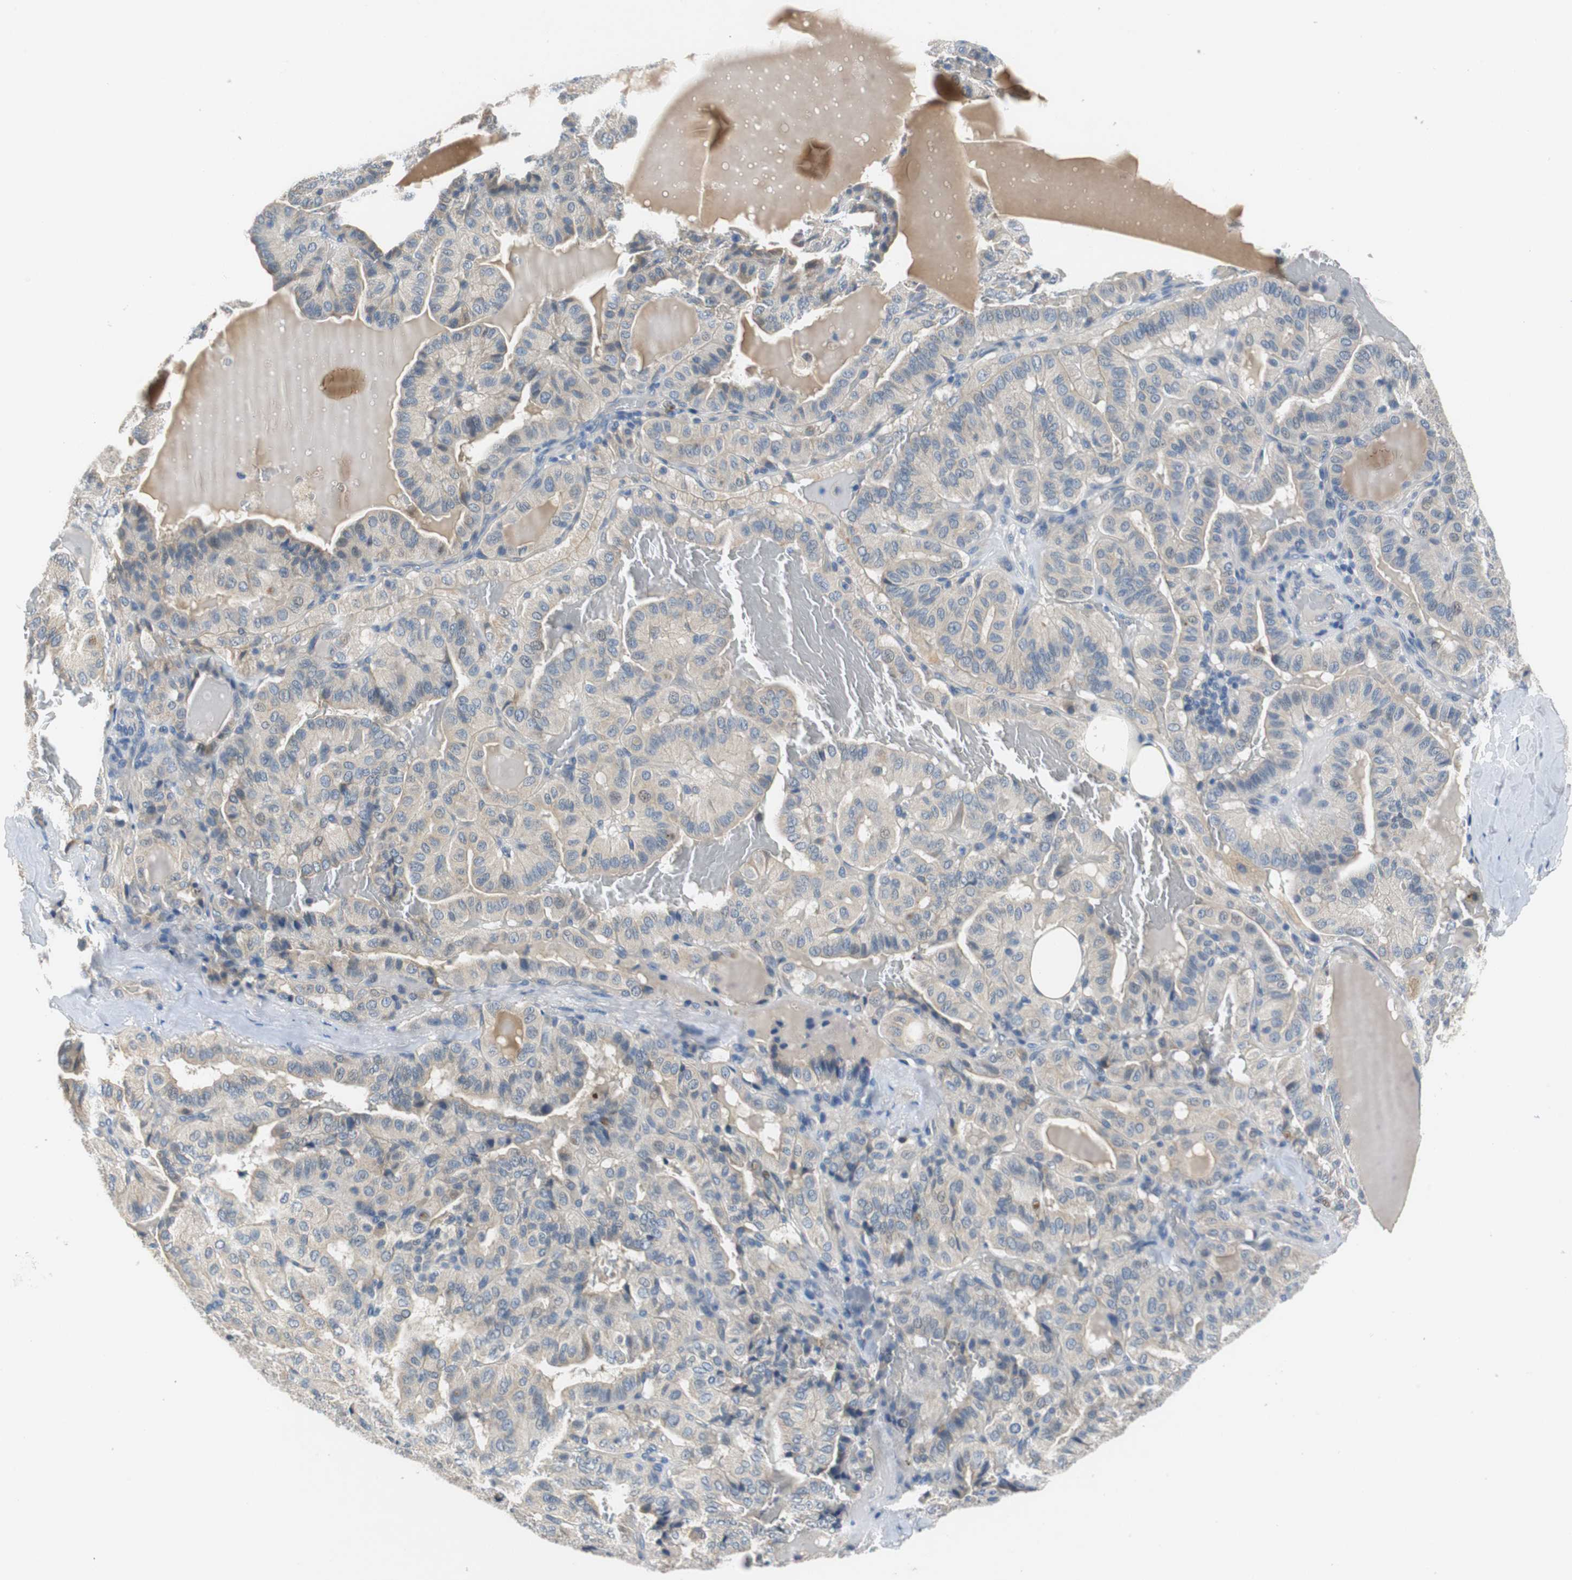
{"staining": {"intensity": "negative", "quantity": "none", "location": "none"}, "tissue": "thyroid cancer", "cell_type": "Tumor cells", "image_type": "cancer", "snomed": [{"axis": "morphology", "description": "Papillary adenocarcinoma, NOS"}, {"axis": "topography", "description": "Thyroid gland"}], "caption": "Immunohistochemical staining of papillary adenocarcinoma (thyroid) reveals no significant staining in tumor cells.", "gene": "FADS2", "patient": {"sex": "male", "age": 77}}